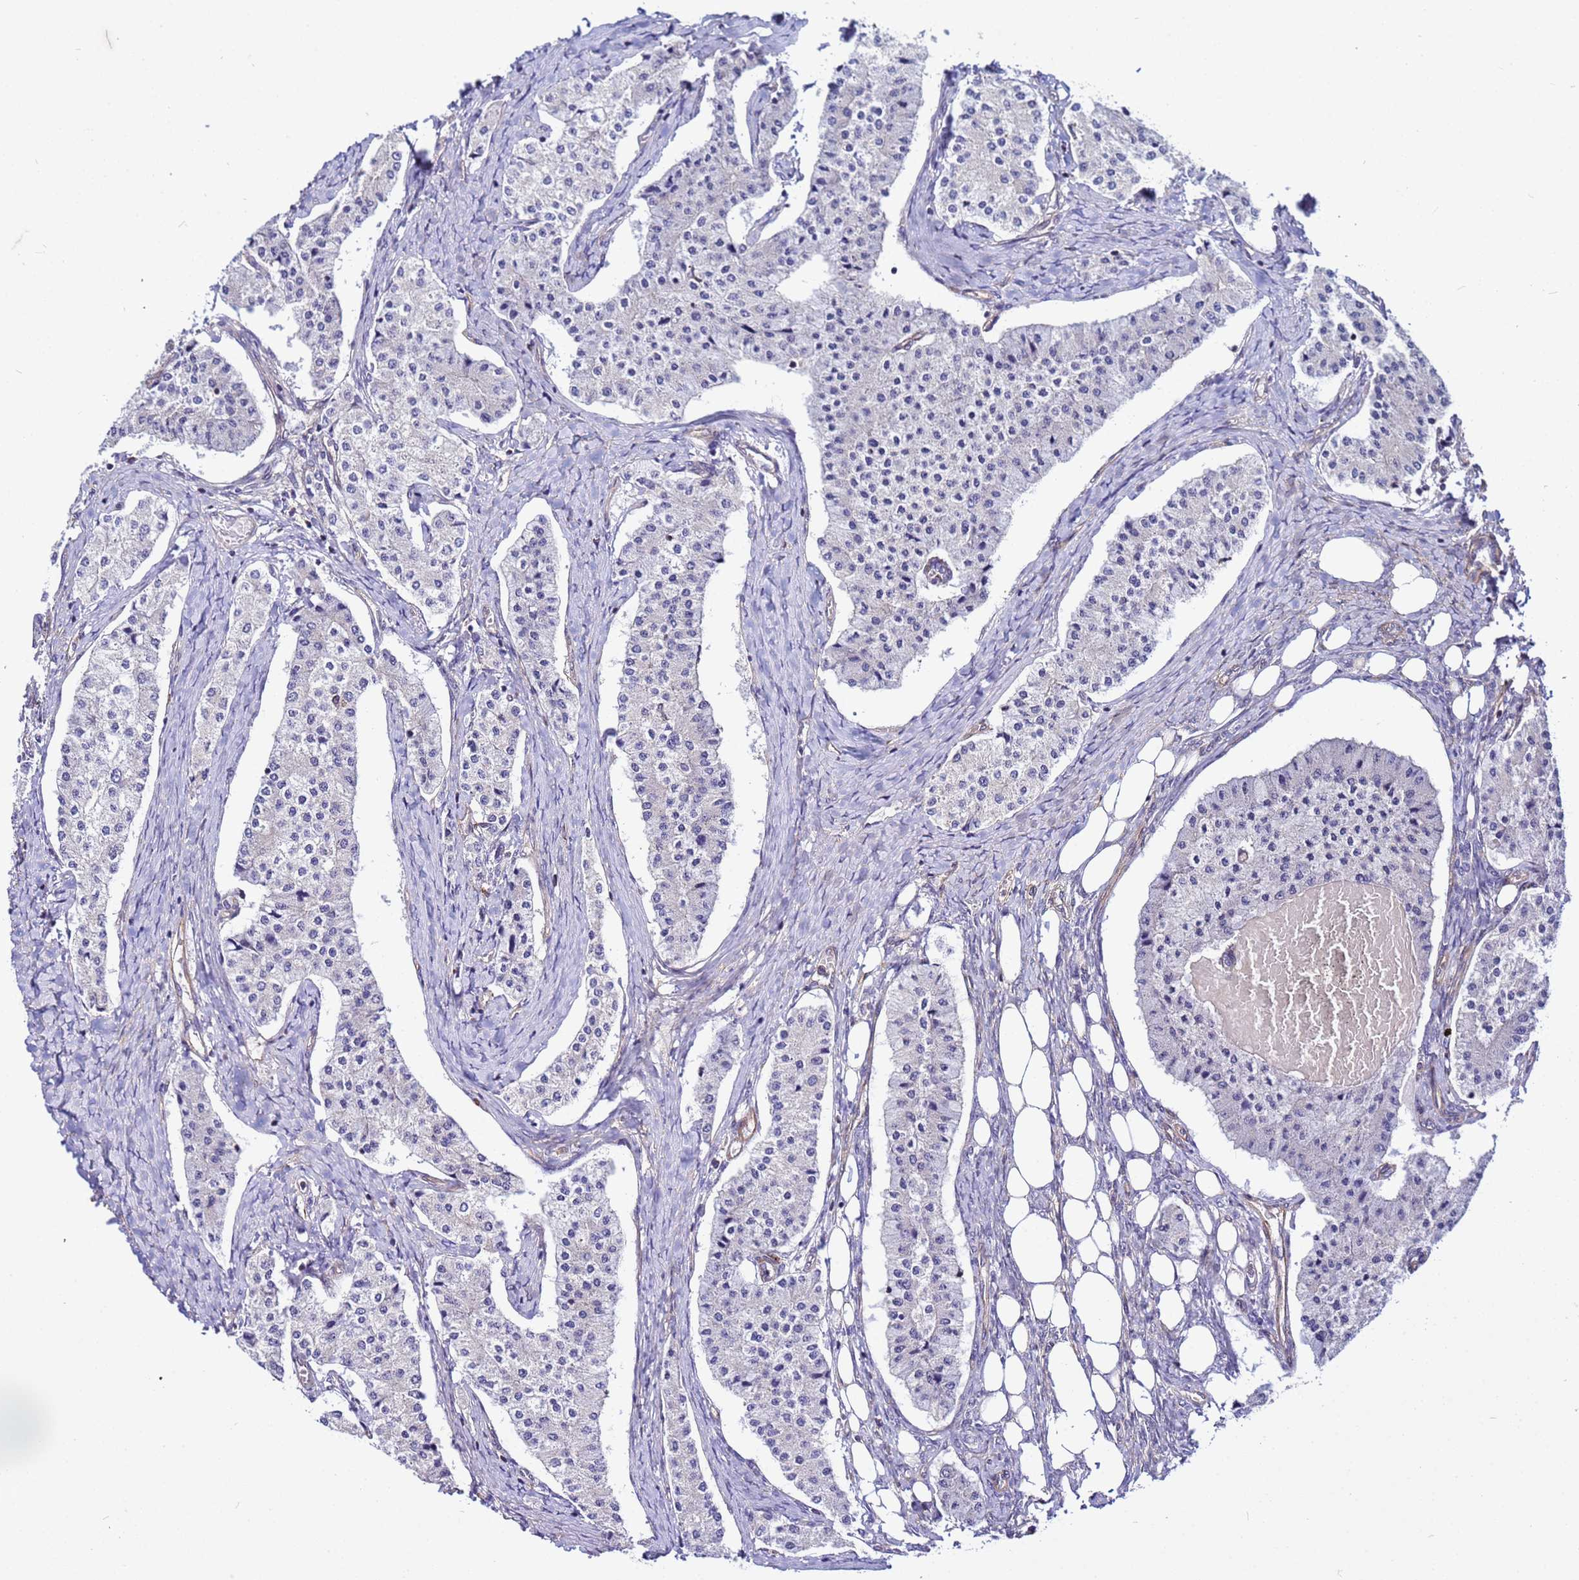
{"staining": {"intensity": "negative", "quantity": "none", "location": "none"}, "tissue": "carcinoid", "cell_type": "Tumor cells", "image_type": "cancer", "snomed": [{"axis": "morphology", "description": "Carcinoid, malignant, NOS"}, {"axis": "topography", "description": "Colon"}], "caption": "A high-resolution image shows IHC staining of carcinoid, which shows no significant expression in tumor cells.", "gene": "STK38", "patient": {"sex": "female", "age": 52}}